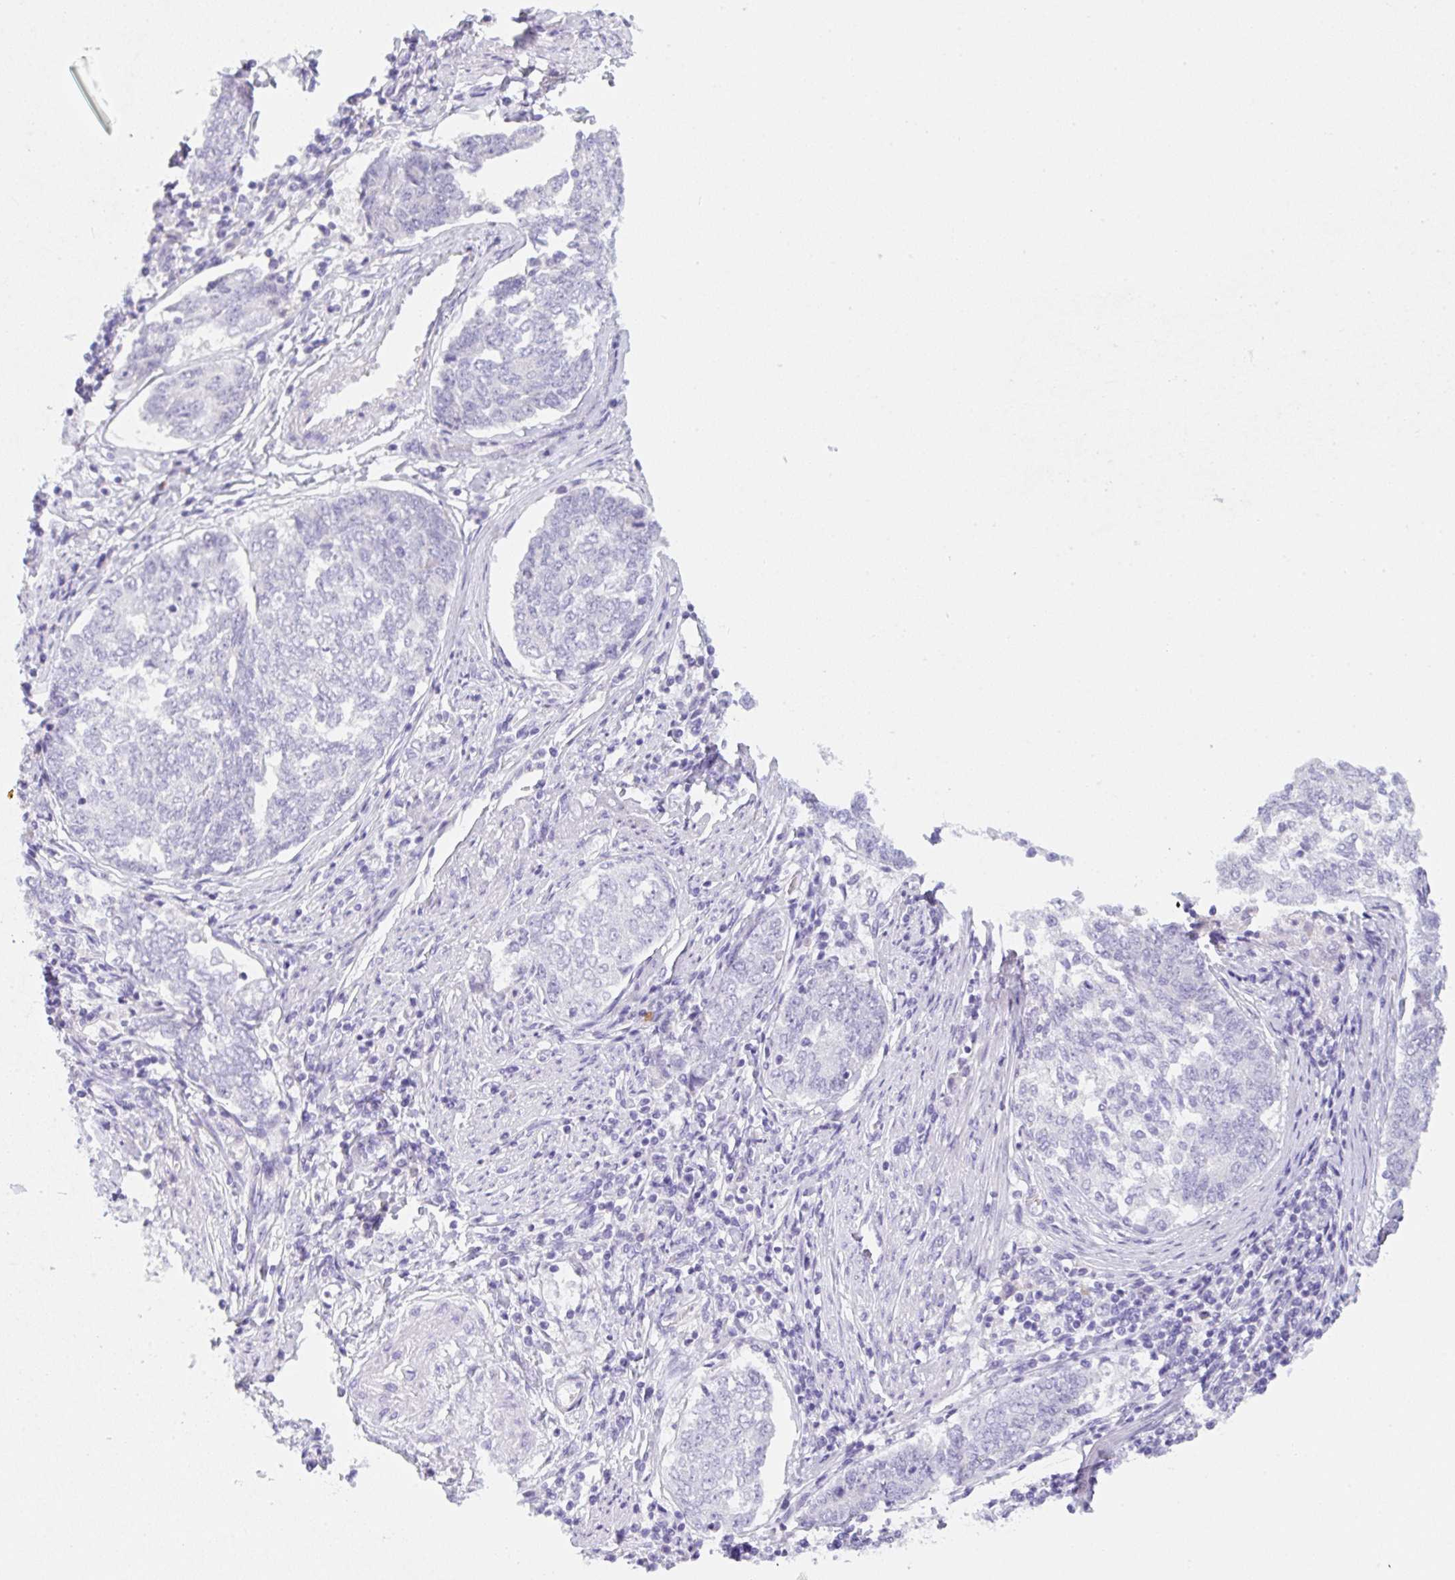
{"staining": {"intensity": "negative", "quantity": "none", "location": "none"}, "tissue": "endometrial cancer", "cell_type": "Tumor cells", "image_type": "cancer", "snomed": [{"axis": "morphology", "description": "Adenocarcinoma, NOS"}, {"axis": "topography", "description": "Endometrium"}], "caption": "Immunohistochemistry (IHC) micrograph of neoplastic tissue: human endometrial cancer (adenocarcinoma) stained with DAB reveals no significant protein staining in tumor cells. The staining was performed using DAB to visualize the protein expression in brown, while the nuclei were stained in blue with hematoxylin (Magnification: 20x).", "gene": "KLK8", "patient": {"sex": "female", "age": 80}}